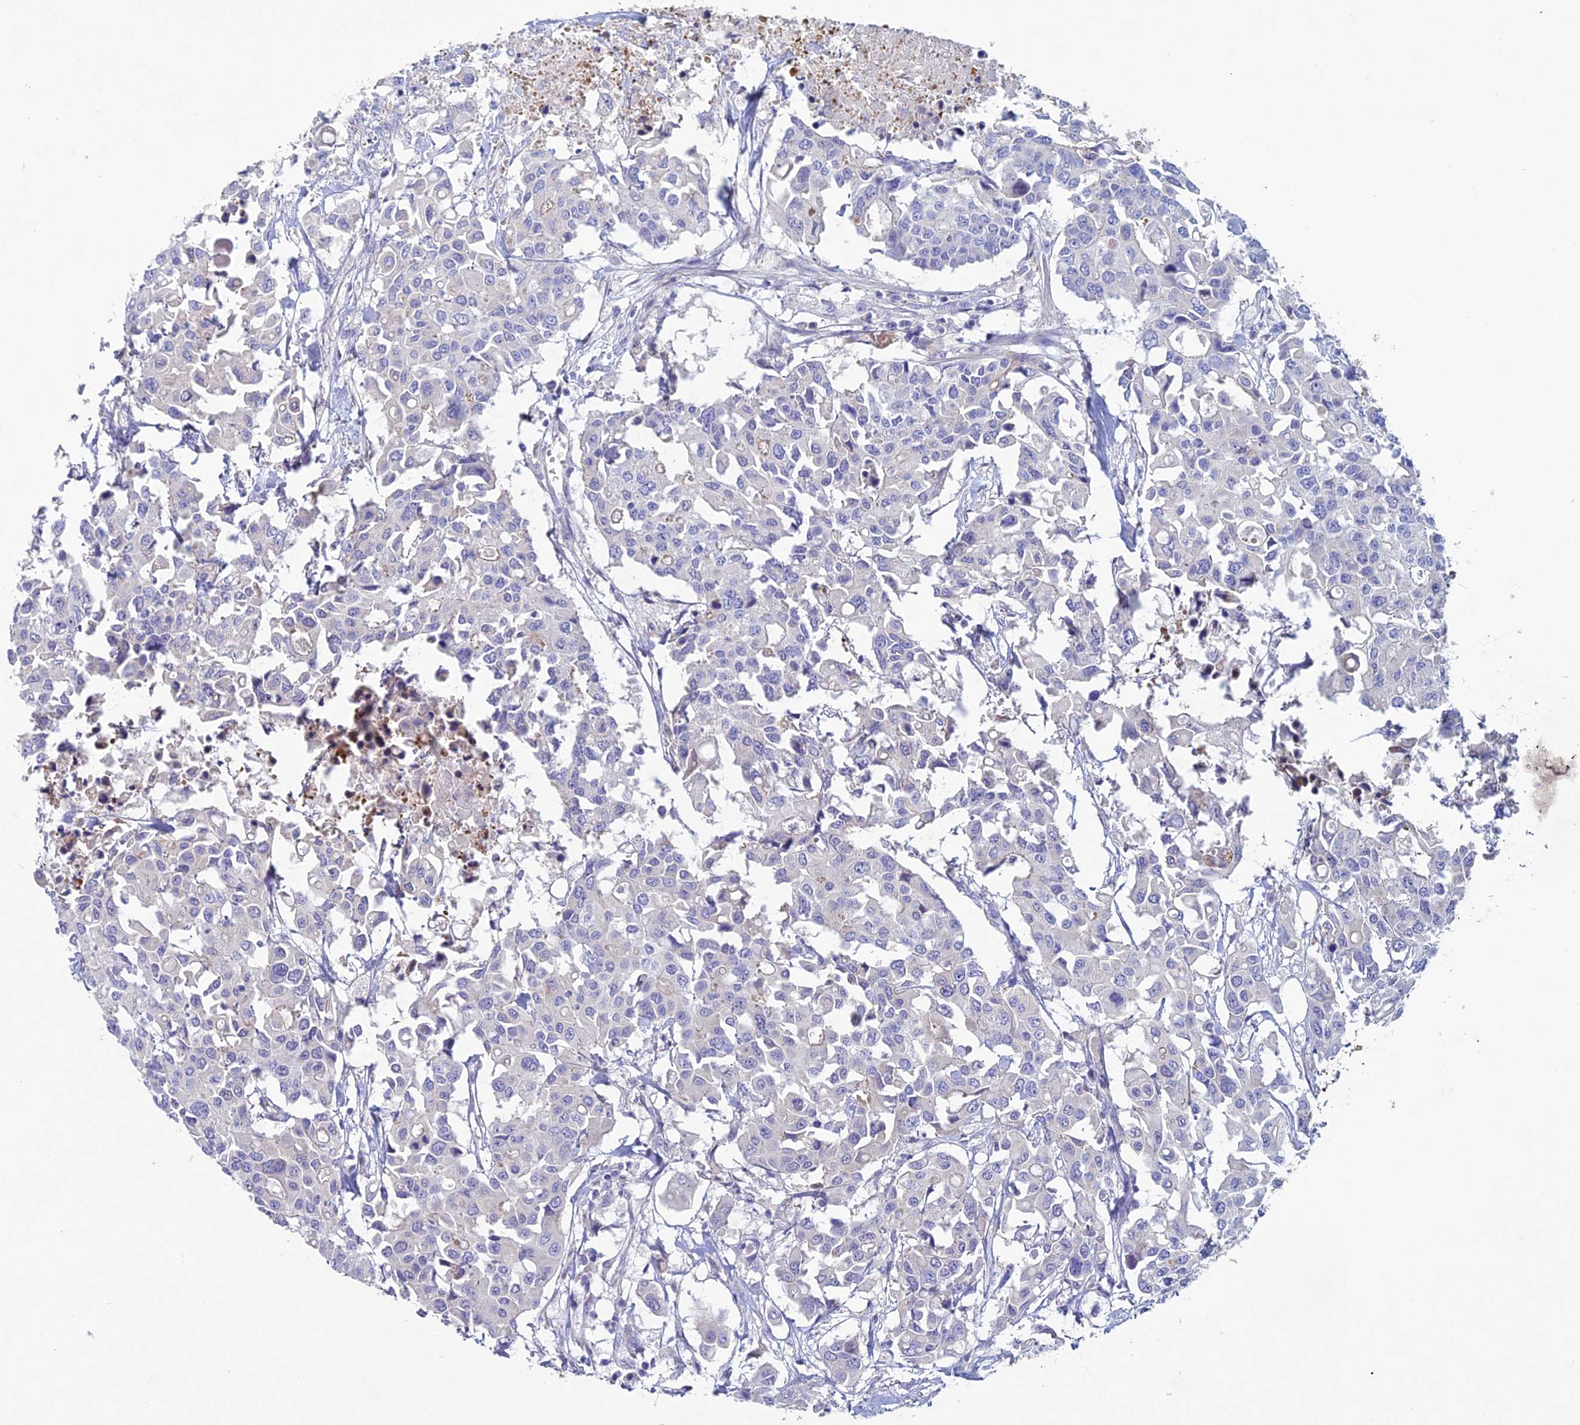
{"staining": {"intensity": "negative", "quantity": "none", "location": "none"}, "tissue": "colorectal cancer", "cell_type": "Tumor cells", "image_type": "cancer", "snomed": [{"axis": "morphology", "description": "Adenocarcinoma, NOS"}, {"axis": "topography", "description": "Colon"}], "caption": "This is an IHC photomicrograph of human adenocarcinoma (colorectal). There is no positivity in tumor cells.", "gene": "NCAM1", "patient": {"sex": "male", "age": 77}}